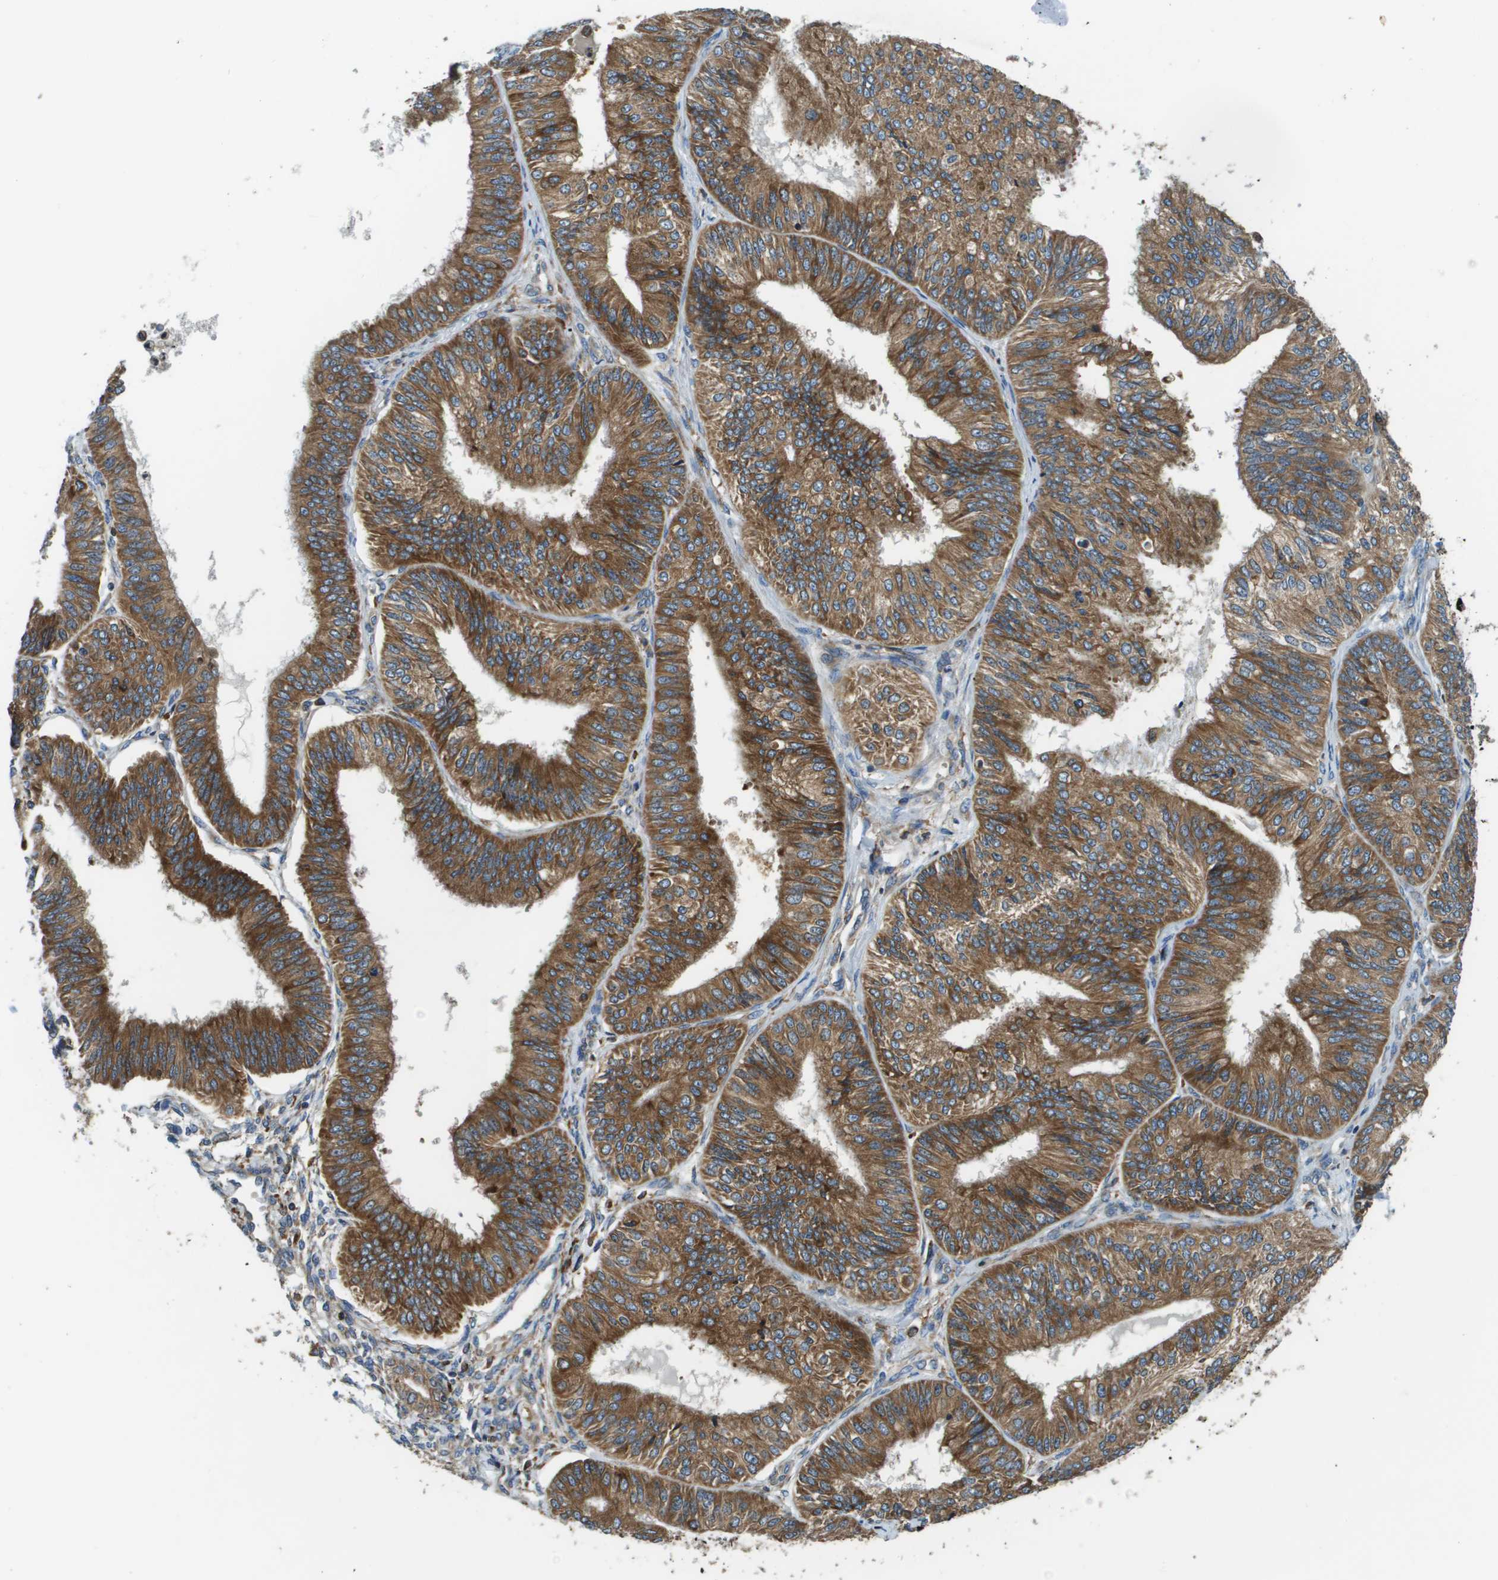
{"staining": {"intensity": "strong", "quantity": ">75%", "location": "cytoplasmic/membranous"}, "tissue": "endometrial cancer", "cell_type": "Tumor cells", "image_type": "cancer", "snomed": [{"axis": "morphology", "description": "Adenocarcinoma, NOS"}, {"axis": "topography", "description": "Endometrium"}], "caption": "Immunohistochemistry image of endometrial cancer stained for a protein (brown), which shows high levels of strong cytoplasmic/membranous positivity in approximately >75% of tumor cells.", "gene": "CNPY3", "patient": {"sex": "female", "age": 58}}